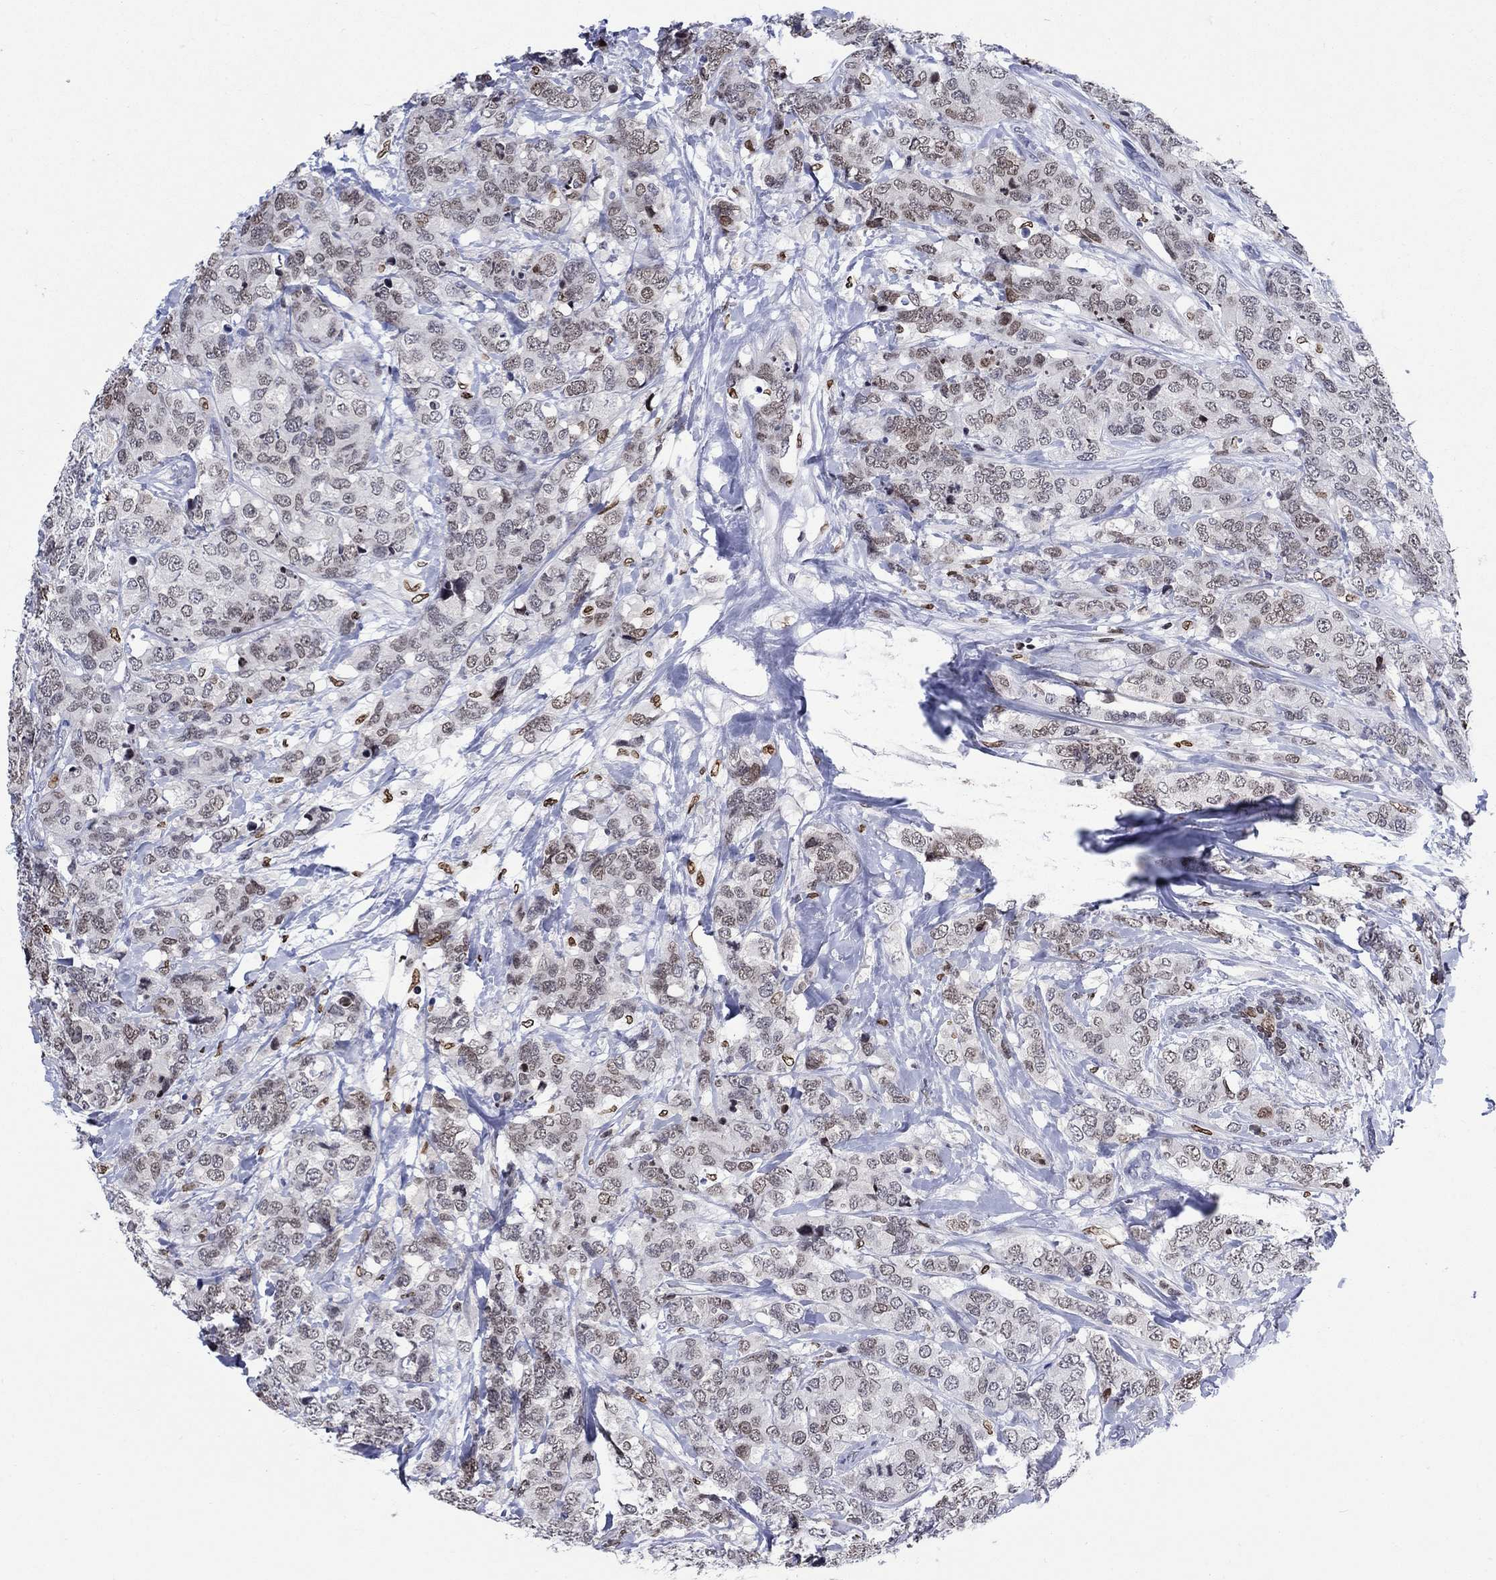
{"staining": {"intensity": "moderate", "quantity": "<25%", "location": "nuclear"}, "tissue": "breast cancer", "cell_type": "Tumor cells", "image_type": "cancer", "snomed": [{"axis": "morphology", "description": "Lobular carcinoma"}, {"axis": "topography", "description": "Breast"}], "caption": "Immunohistochemistry (IHC) staining of breast cancer (lobular carcinoma), which demonstrates low levels of moderate nuclear positivity in approximately <25% of tumor cells indicating moderate nuclear protein staining. The staining was performed using DAB (brown) for protein detection and nuclei were counterstained in hematoxylin (blue).", "gene": "HMGA1", "patient": {"sex": "female", "age": 59}}